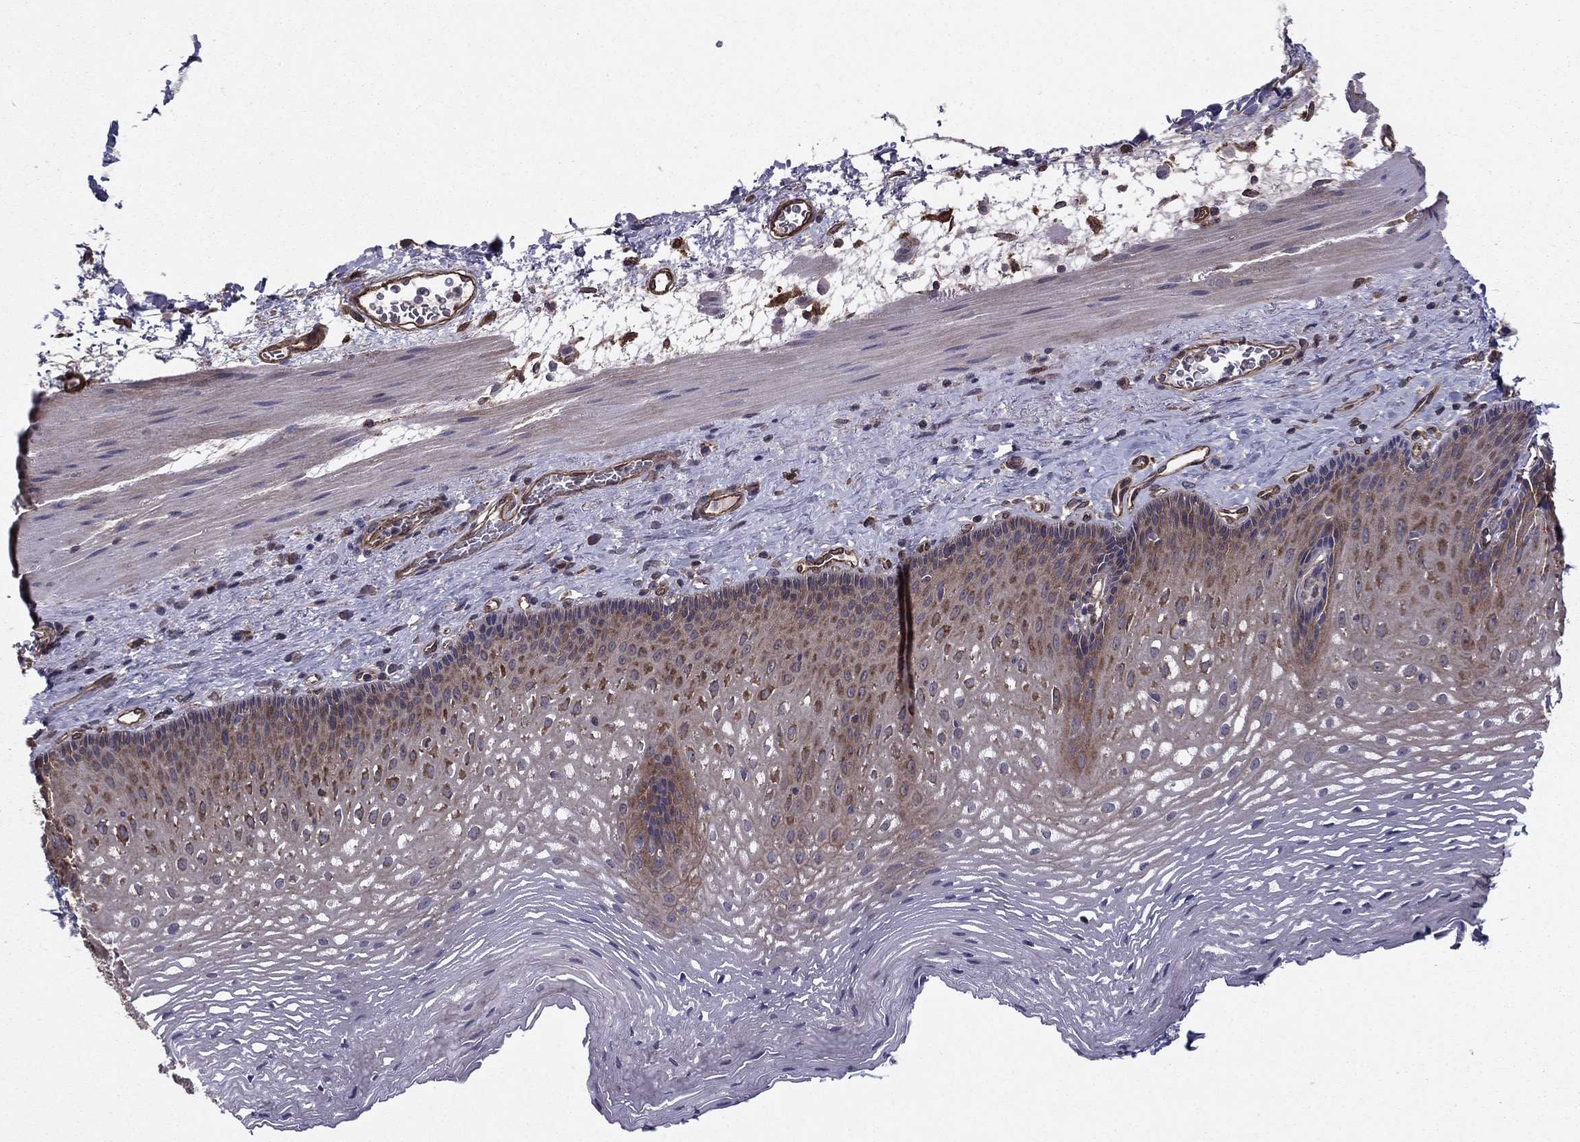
{"staining": {"intensity": "moderate", "quantity": "<25%", "location": "cytoplasmic/membranous"}, "tissue": "esophagus", "cell_type": "Squamous epithelial cells", "image_type": "normal", "snomed": [{"axis": "morphology", "description": "Normal tissue, NOS"}, {"axis": "topography", "description": "Esophagus"}], "caption": "High-power microscopy captured an immunohistochemistry image of unremarkable esophagus, revealing moderate cytoplasmic/membranous positivity in about <25% of squamous epithelial cells.", "gene": "SHMT1", "patient": {"sex": "male", "age": 76}}